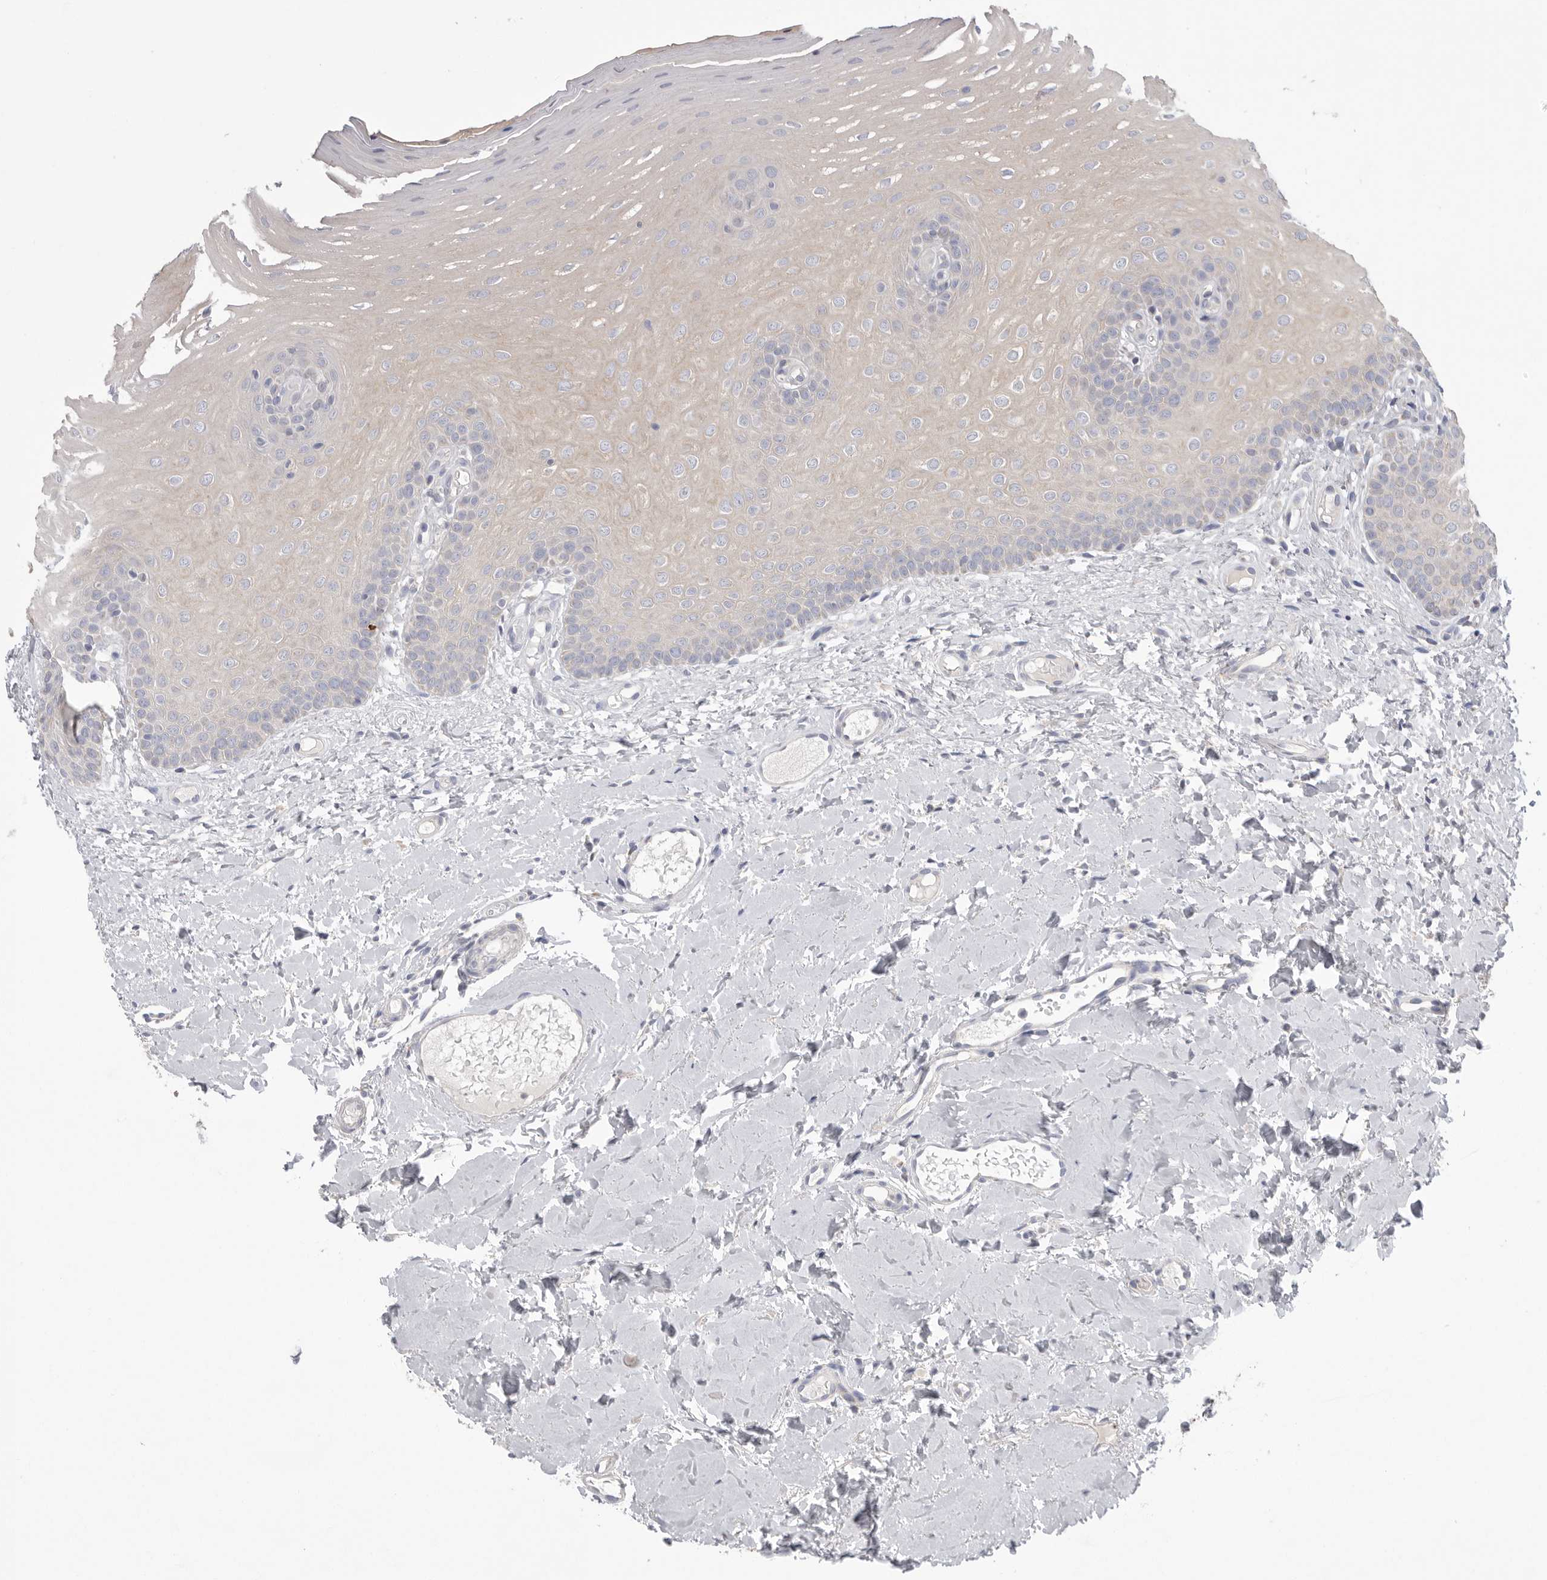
{"staining": {"intensity": "weak", "quantity": "25%-75%", "location": "cytoplasmic/membranous"}, "tissue": "oral mucosa", "cell_type": "Squamous epithelial cells", "image_type": "normal", "snomed": [{"axis": "morphology", "description": "Normal tissue, NOS"}, {"axis": "topography", "description": "Oral tissue"}], "caption": "Oral mucosa stained for a protein (brown) reveals weak cytoplasmic/membranous positive positivity in approximately 25%-75% of squamous epithelial cells.", "gene": "VDAC3", "patient": {"sex": "female", "age": 39}}